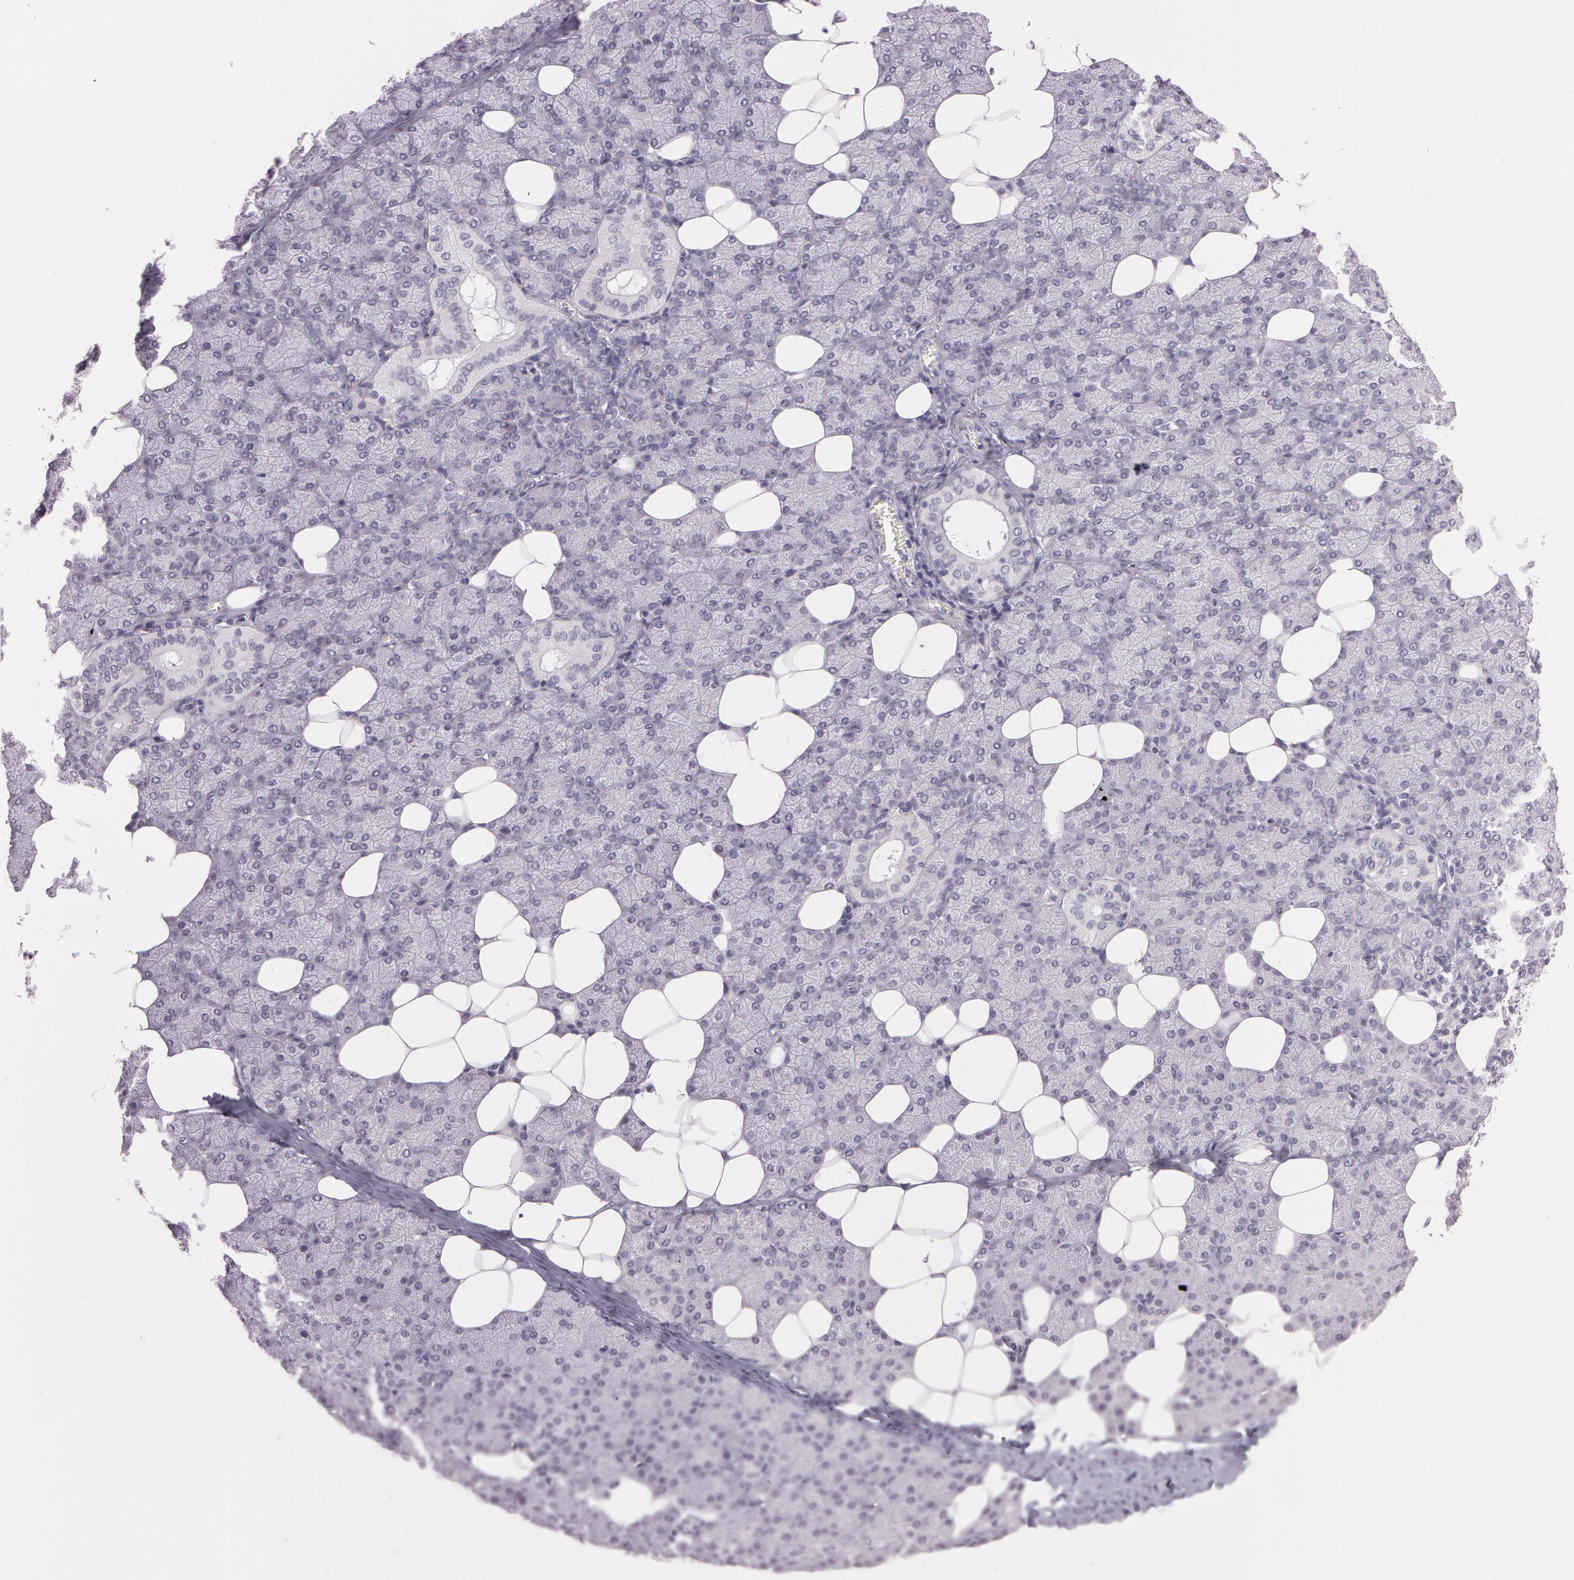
{"staining": {"intensity": "negative", "quantity": "none", "location": "none"}, "tissue": "salivary gland", "cell_type": "Glandular cells", "image_type": "normal", "snomed": [{"axis": "morphology", "description": "Normal tissue, NOS"}, {"axis": "topography", "description": "Lymph node"}, {"axis": "topography", "description": "Salivary gland"}], "caption": "The immunohistochemistry (IHC) image has no significant expression in glandular cells of salivary gland.", "gene": "G2E3", "patient": {"sex": "male", "age": 8}}